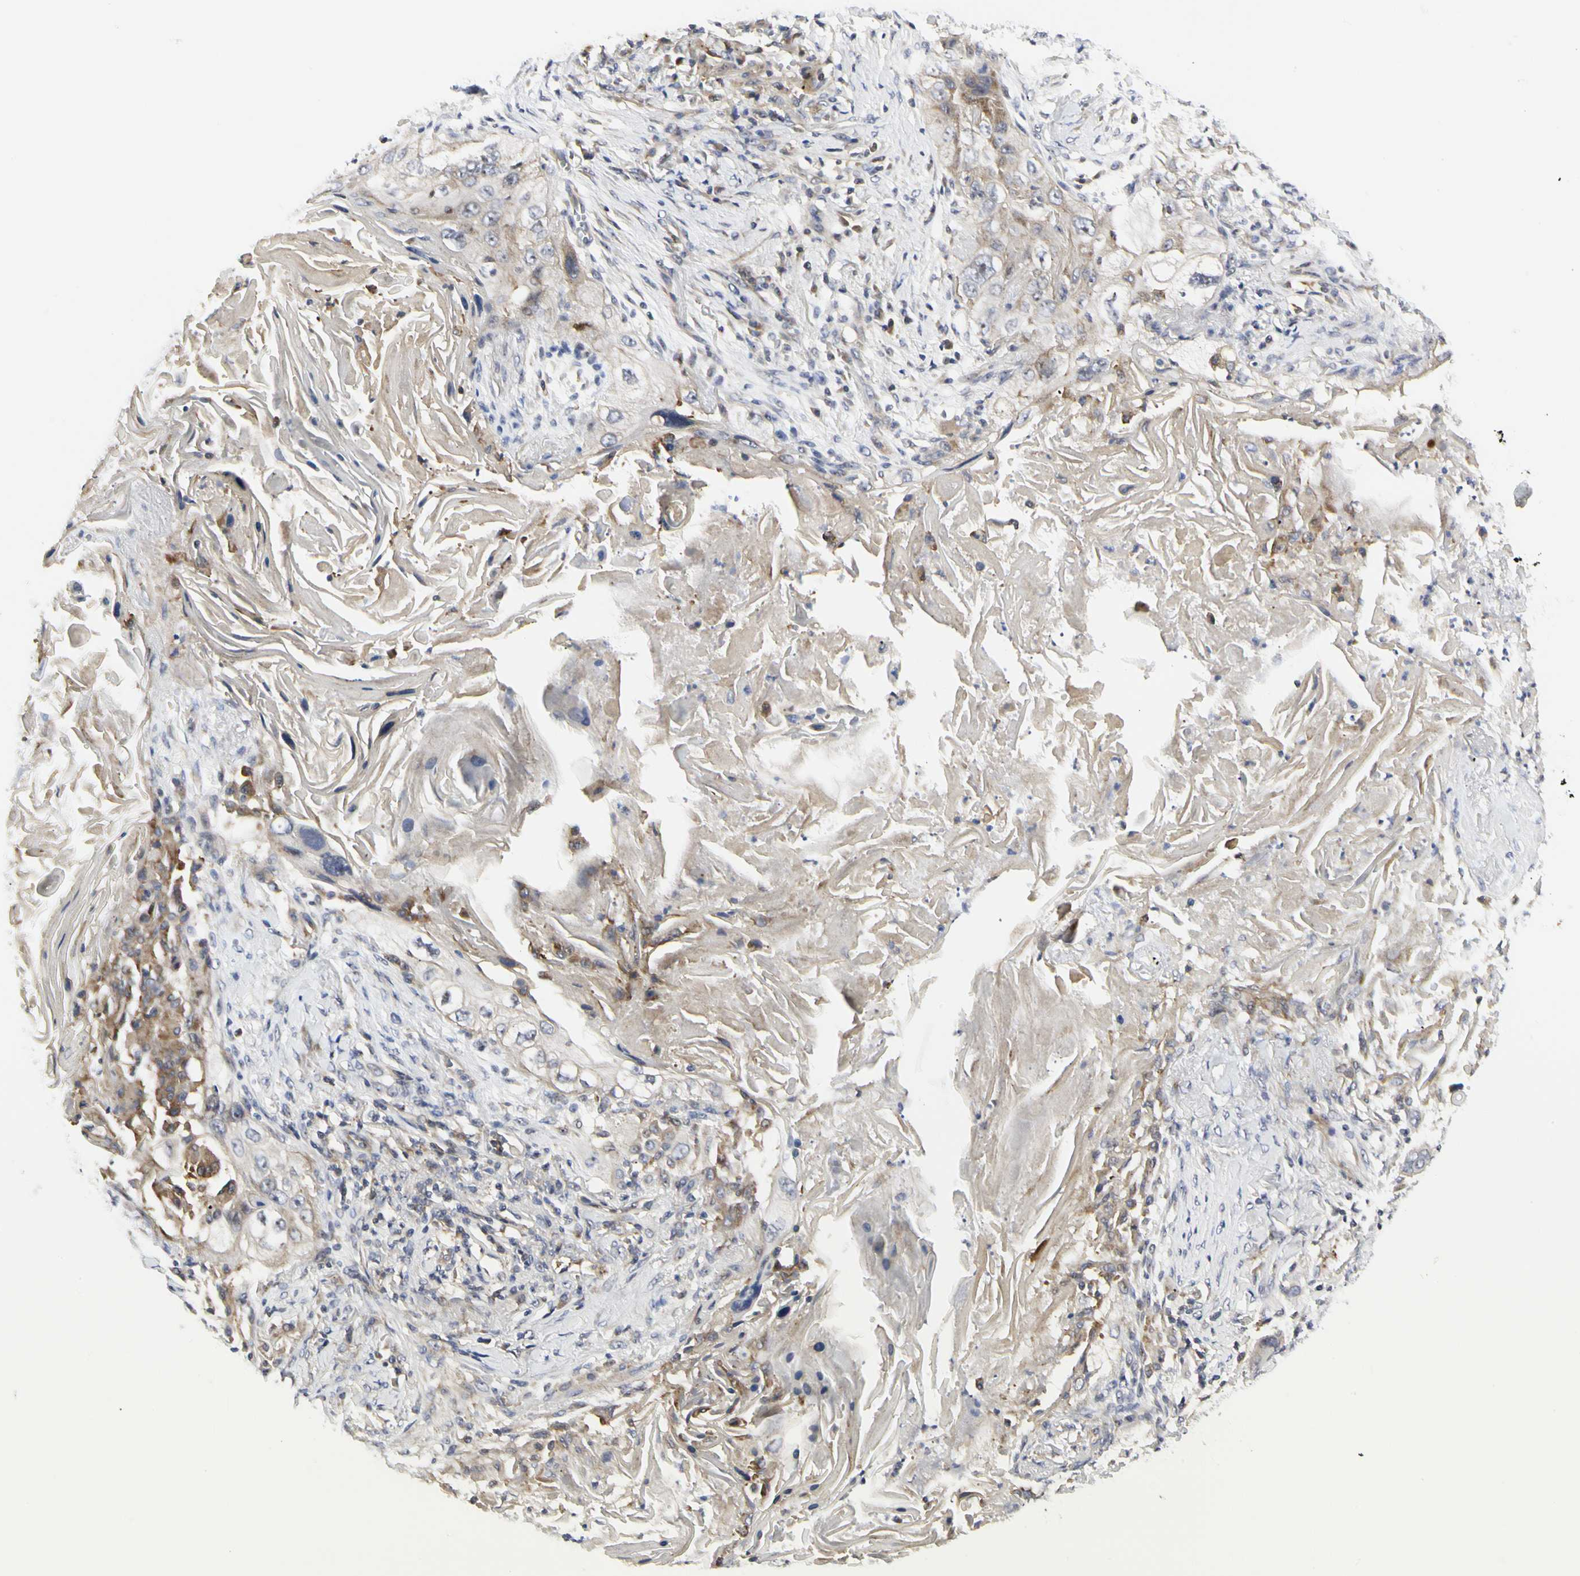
{"staining": {"intensity": "moderate", "quantity": "25%-75%", "location": "cytoplasmic/membranous"}, "tissue": "lung cancer", "cell_type": "Tumor cells", "image_type": "cancer", "snomed": [{"axis": "morphology", "description": "Squamous cell carcinoma, NOS"}, {"axis": "topography", "description": "Lung"}], "caption": "Human lung cancer stained with a protein marker displays moderate staining in tumor cells.", "gene": "SHANK2", "patient": {"sex": "female", "age": 67}}